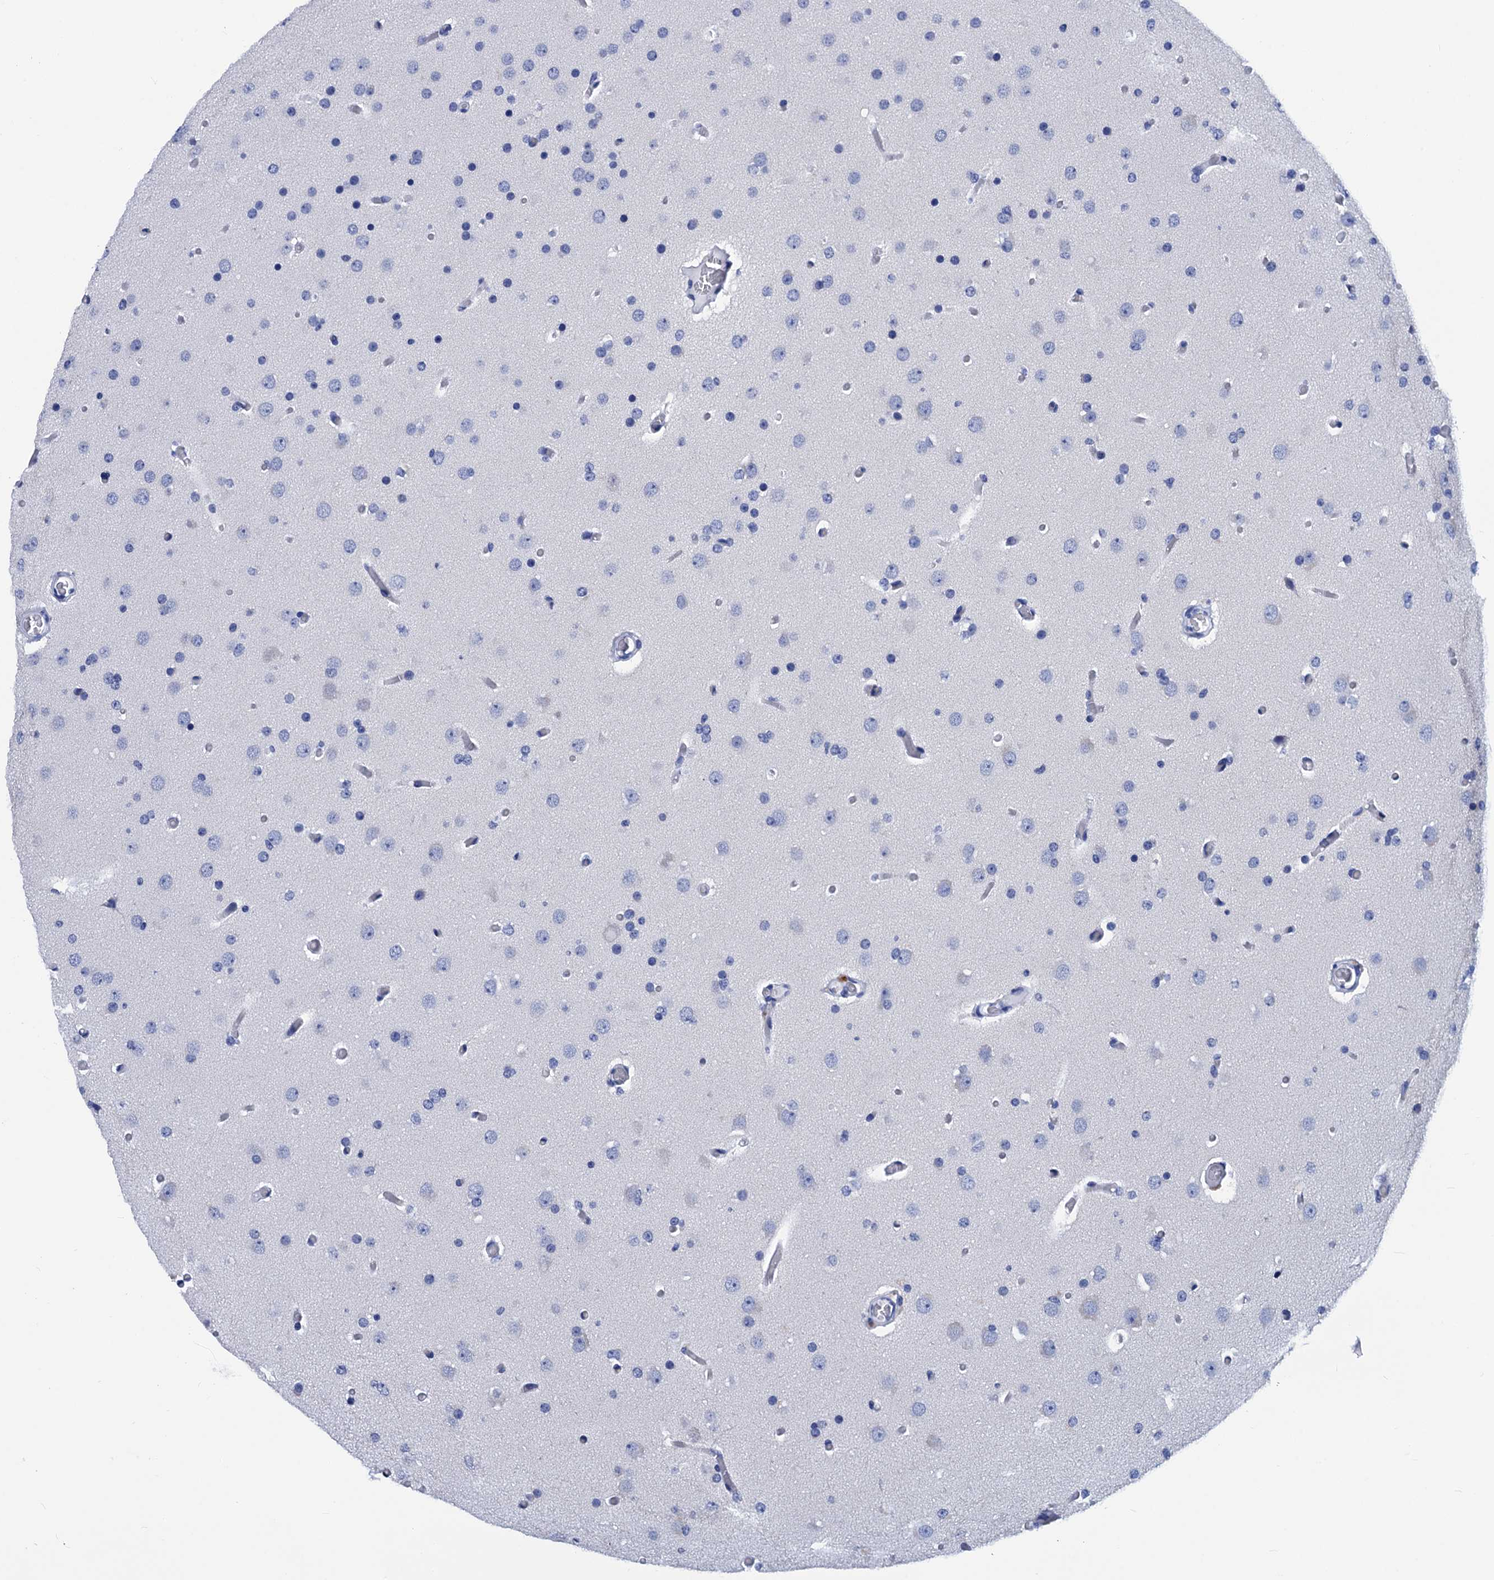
{"staining": {"intensity": "negative", "quantity": "none", "location": "none"}, "tissue": "glioma", "cell_type": "Tumor cells", "image_type": "cancer", "snomed": [{"axis": "morphology", "description": "Glioma, malignant, High grade"}, {"axis": "topography", "description": "Cerebral cortex"}], "caption": "Micrograph shows no protein expression in tumor cells of glioma tissue. (Immunohistochemistry (ihc), brightfield microscopy, high magnification).", "gene": "MYBPC3", "patient": {"sex": "female", "age": 36}}